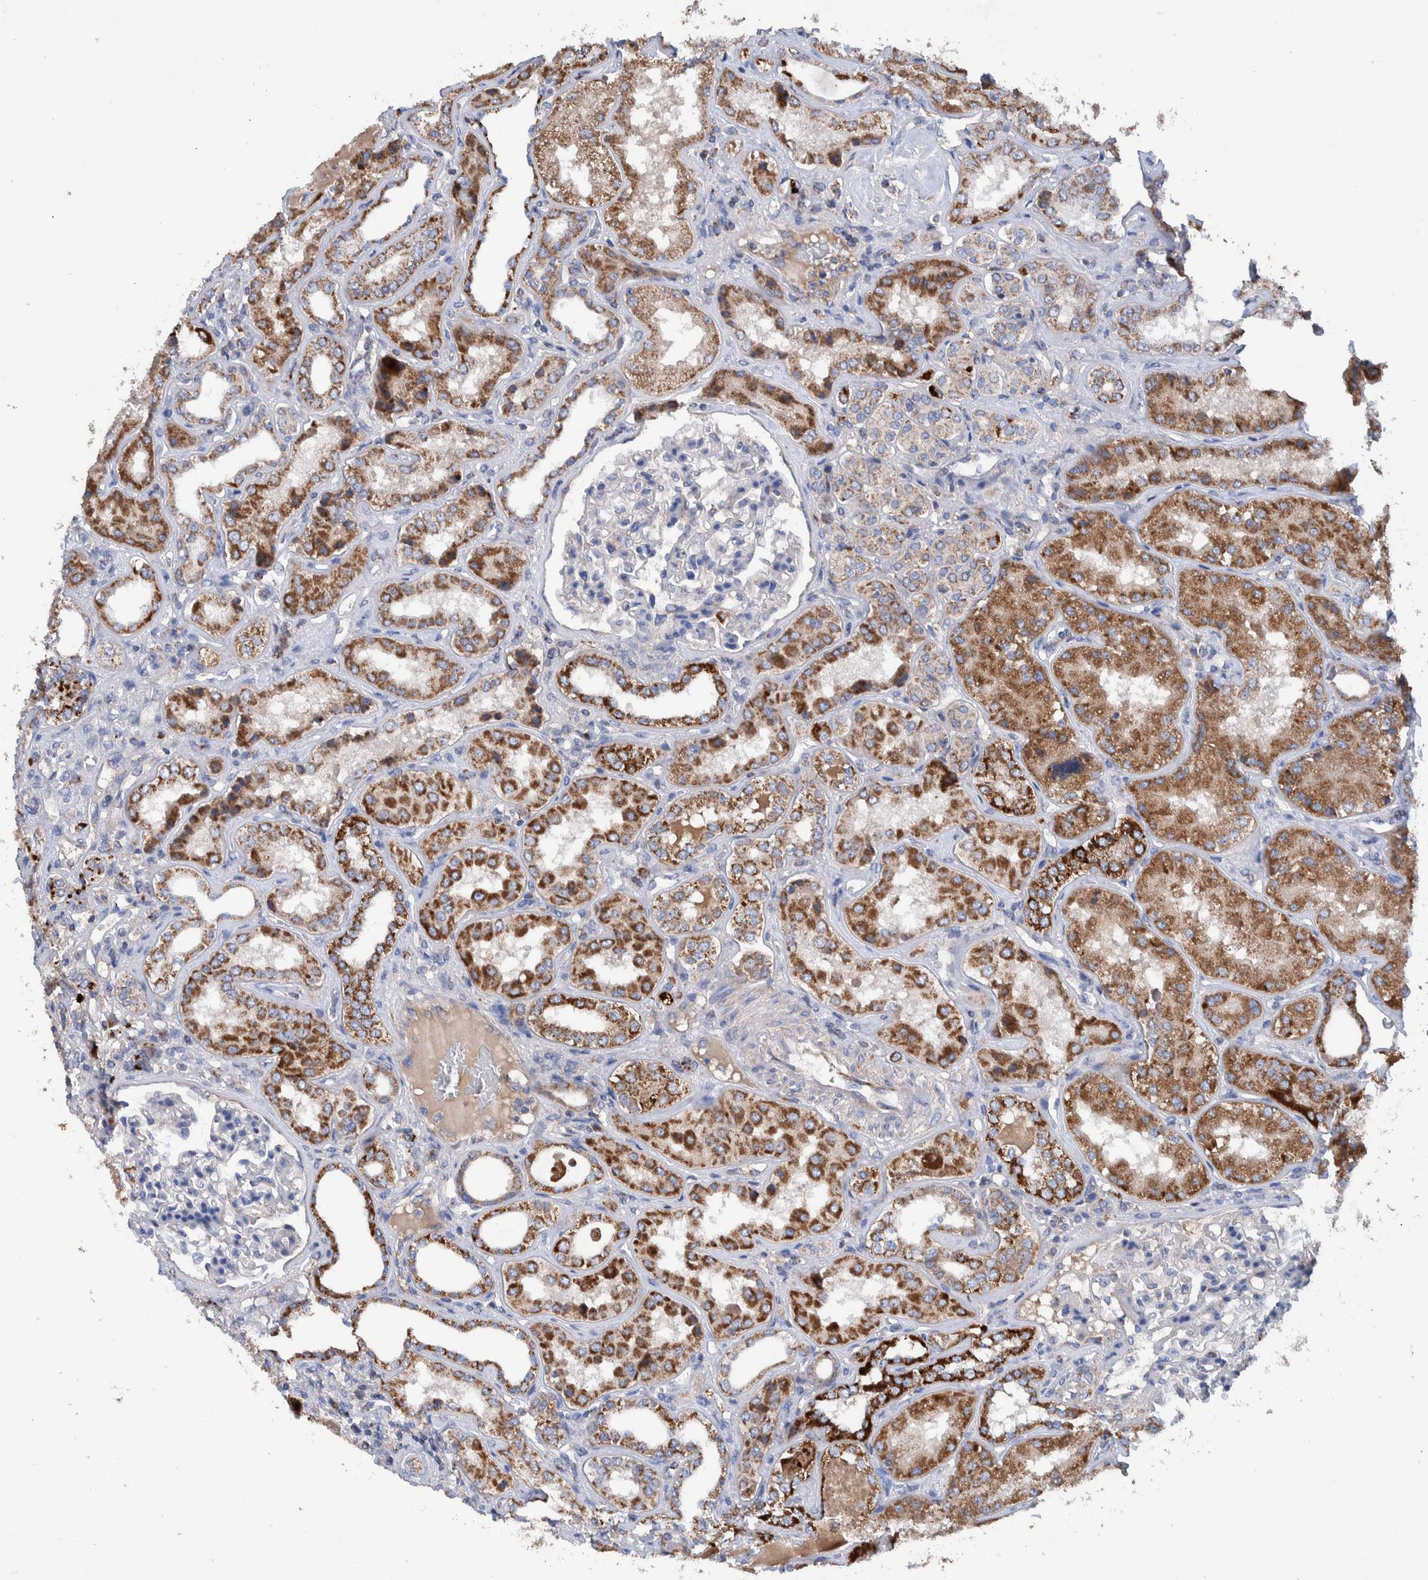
{"staining": {"intensity": "negative", "quantity": "none", "location": "none"}, "tissue": "kidney", "cell_type": "Cells in glomeruli", "image_type": "normal", "snomed": [{"axis": "morphology", "description": "Normal tissue, NOS"}, {"axis": "topography", "description": "Kidney"}], "caption": "Immunohistochemistry (IHC) image of unremarkable kidney: kidney stained with DAB (3,3'-diaminobenzidine) shows no significant protein staining in cells in glomeruli. (DAB (3,3'-diaminobenzidine) immunohistochemistry (IHC) visualized using brightfield microscopy, high magnification).", "gene": "DECR1", "patient": {"sex": "female", "age": 56}}